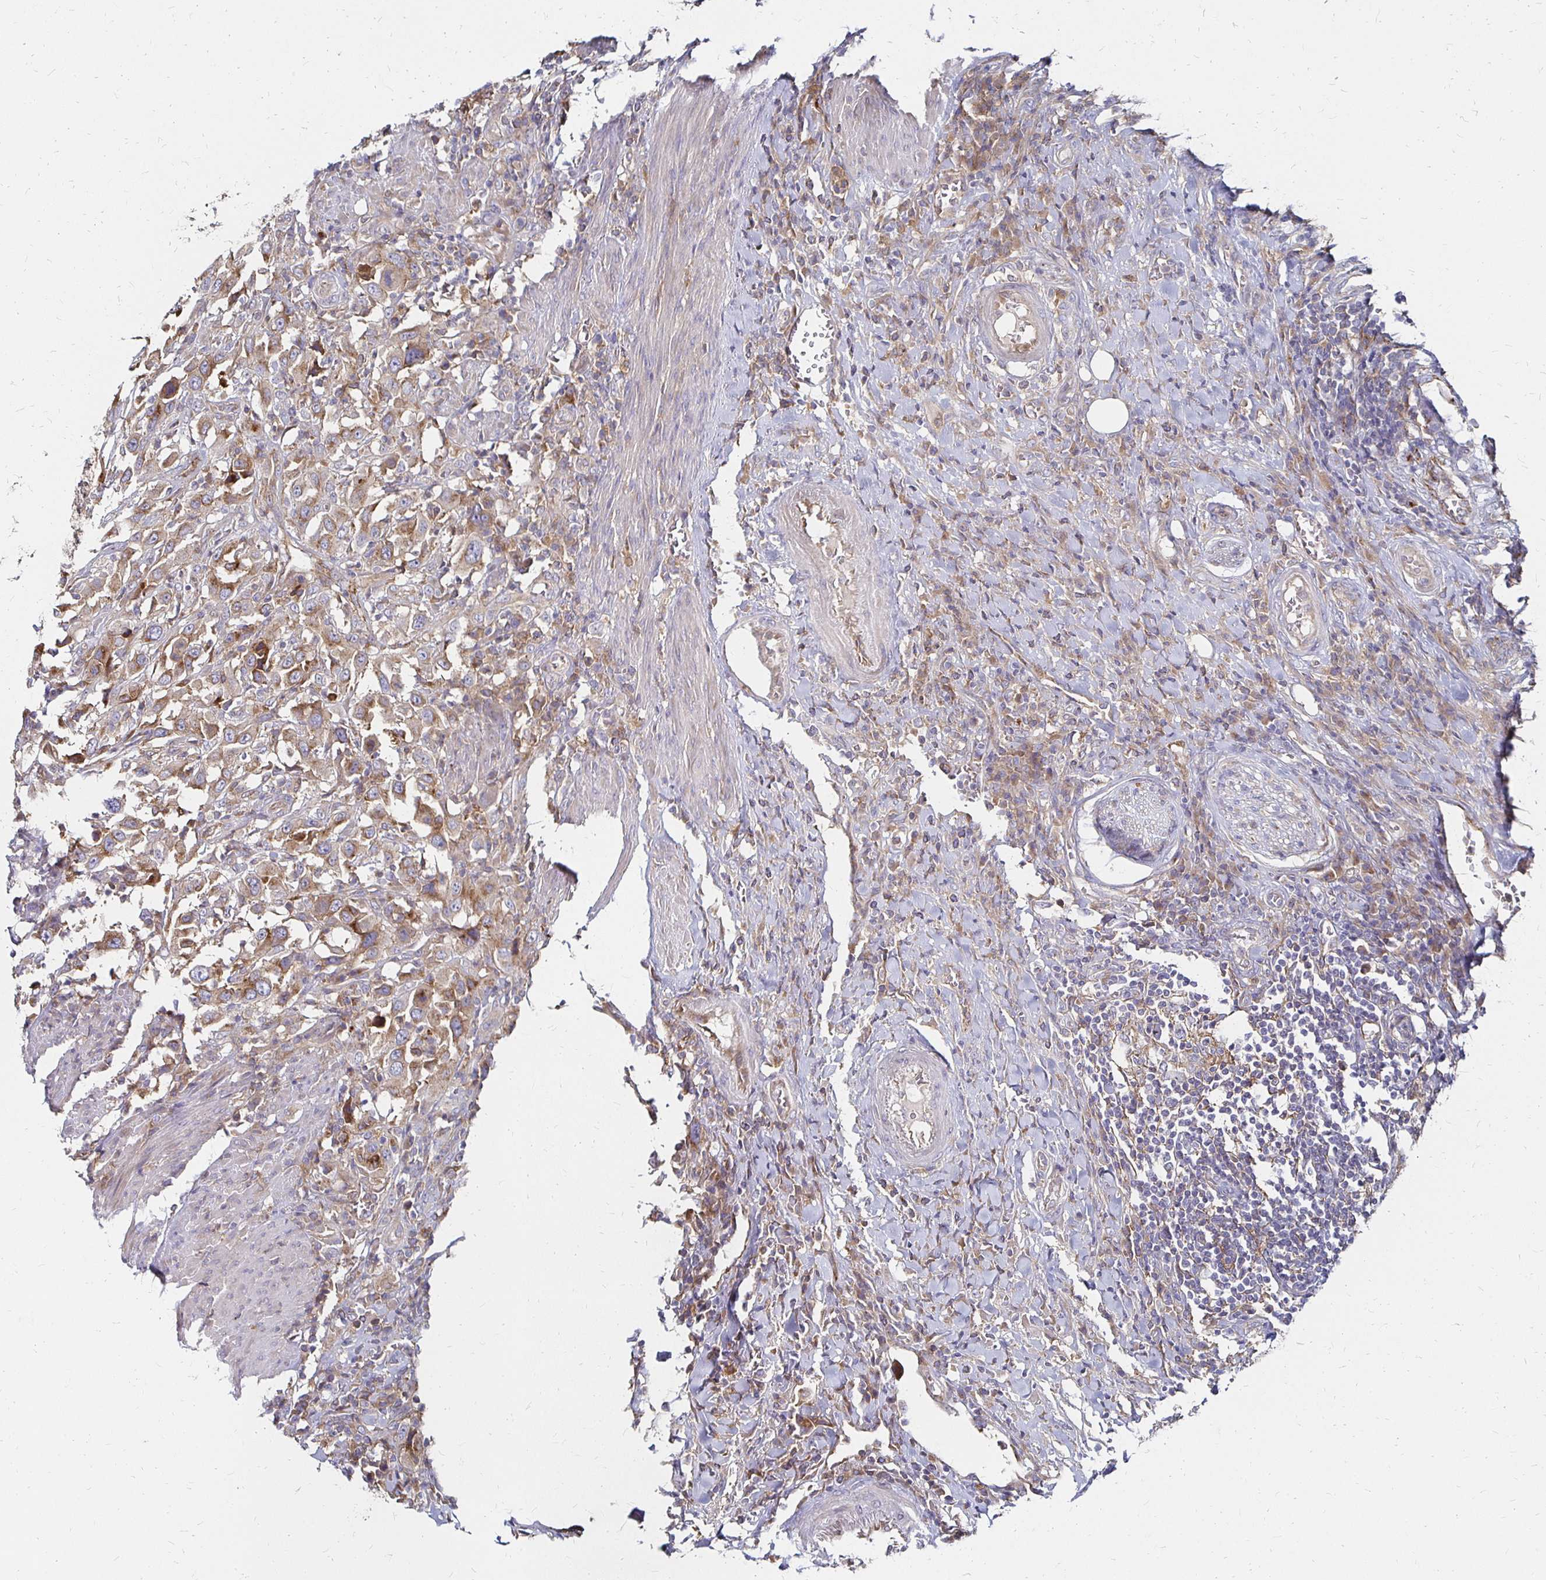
{"staining": {"intensity": "moderate", "quantity": ">75%", "location": "cytoplasmic/membranous"}, "tissue": "urothelial cancer", "cell_type": "Tumor cells", "image_type": "cancer", "snomed": [{"axis": "morphology", "description": "Urothelial carcinoma, High grade"}, {"axis": "topography", "description": "Urinary bladder"}], "caption": "An image of high-grade urothelial carcinoma stained for a protein exhibits moderate cytoplasmic/membranous brown staining in tumor cells. Nuclei are stained in blue.", "gene": "NCSTN", "patient": {"sex": "male", "age": 61}}